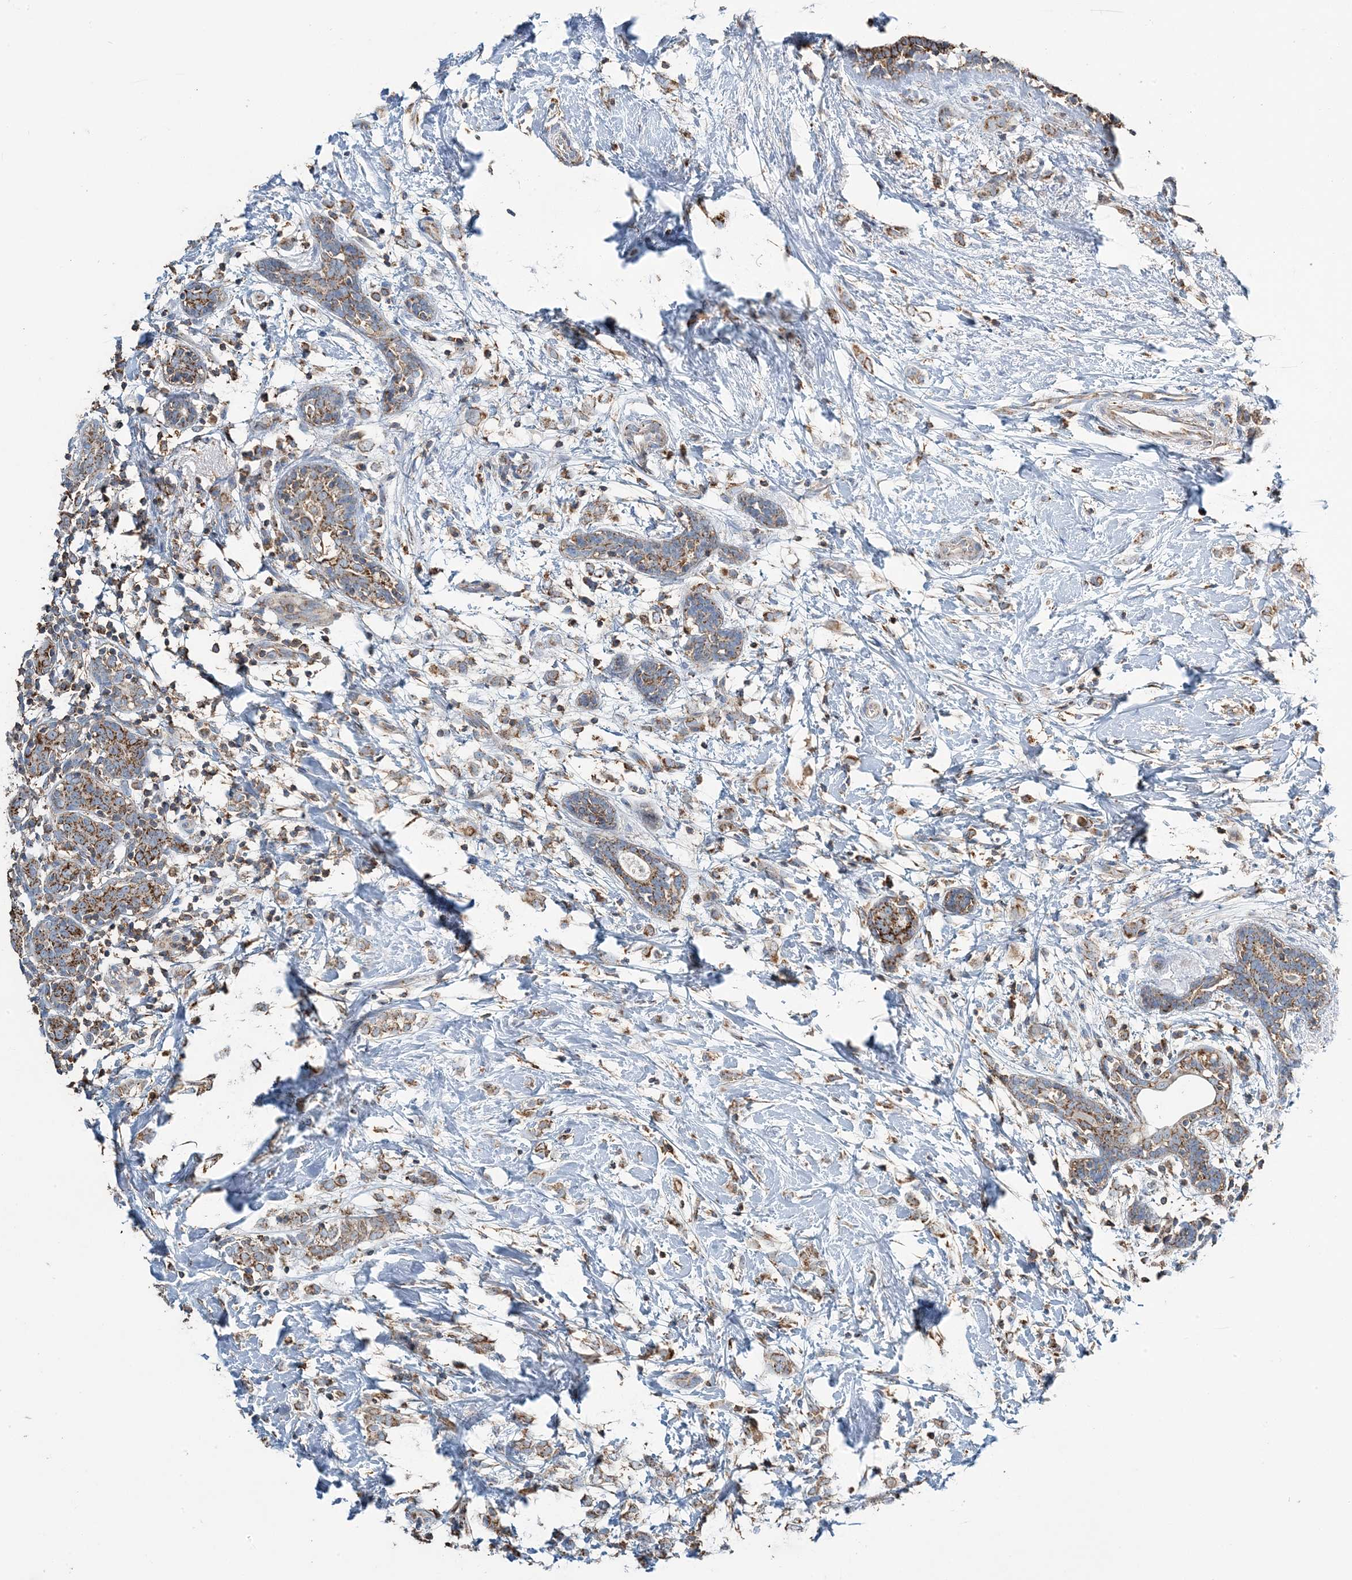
{"staining": {"intensity": "moderate", "quantity": ">75%", "location": "cytoplasmic/membranous"}, "tissue": "breast cancer", "cell_type": "Tumor cells", "image_type": "cancer", "snomed": [{"axis": "morphology", "description": "Normal tissue, NOS"}, {"axis": "morphology", "description": "Lobular carcinoma"}, {"axis": "topography", "description": "Breast"}], "caption": "Protein positivity by immunohistochemistry reveals moderate cytoplasmic/membranous expression in approximately >75% of tumor cells in breast cancer (lobular carcinoma).", "gene": "TMLHE", "patient": {"sex": "female", "age": 47}}